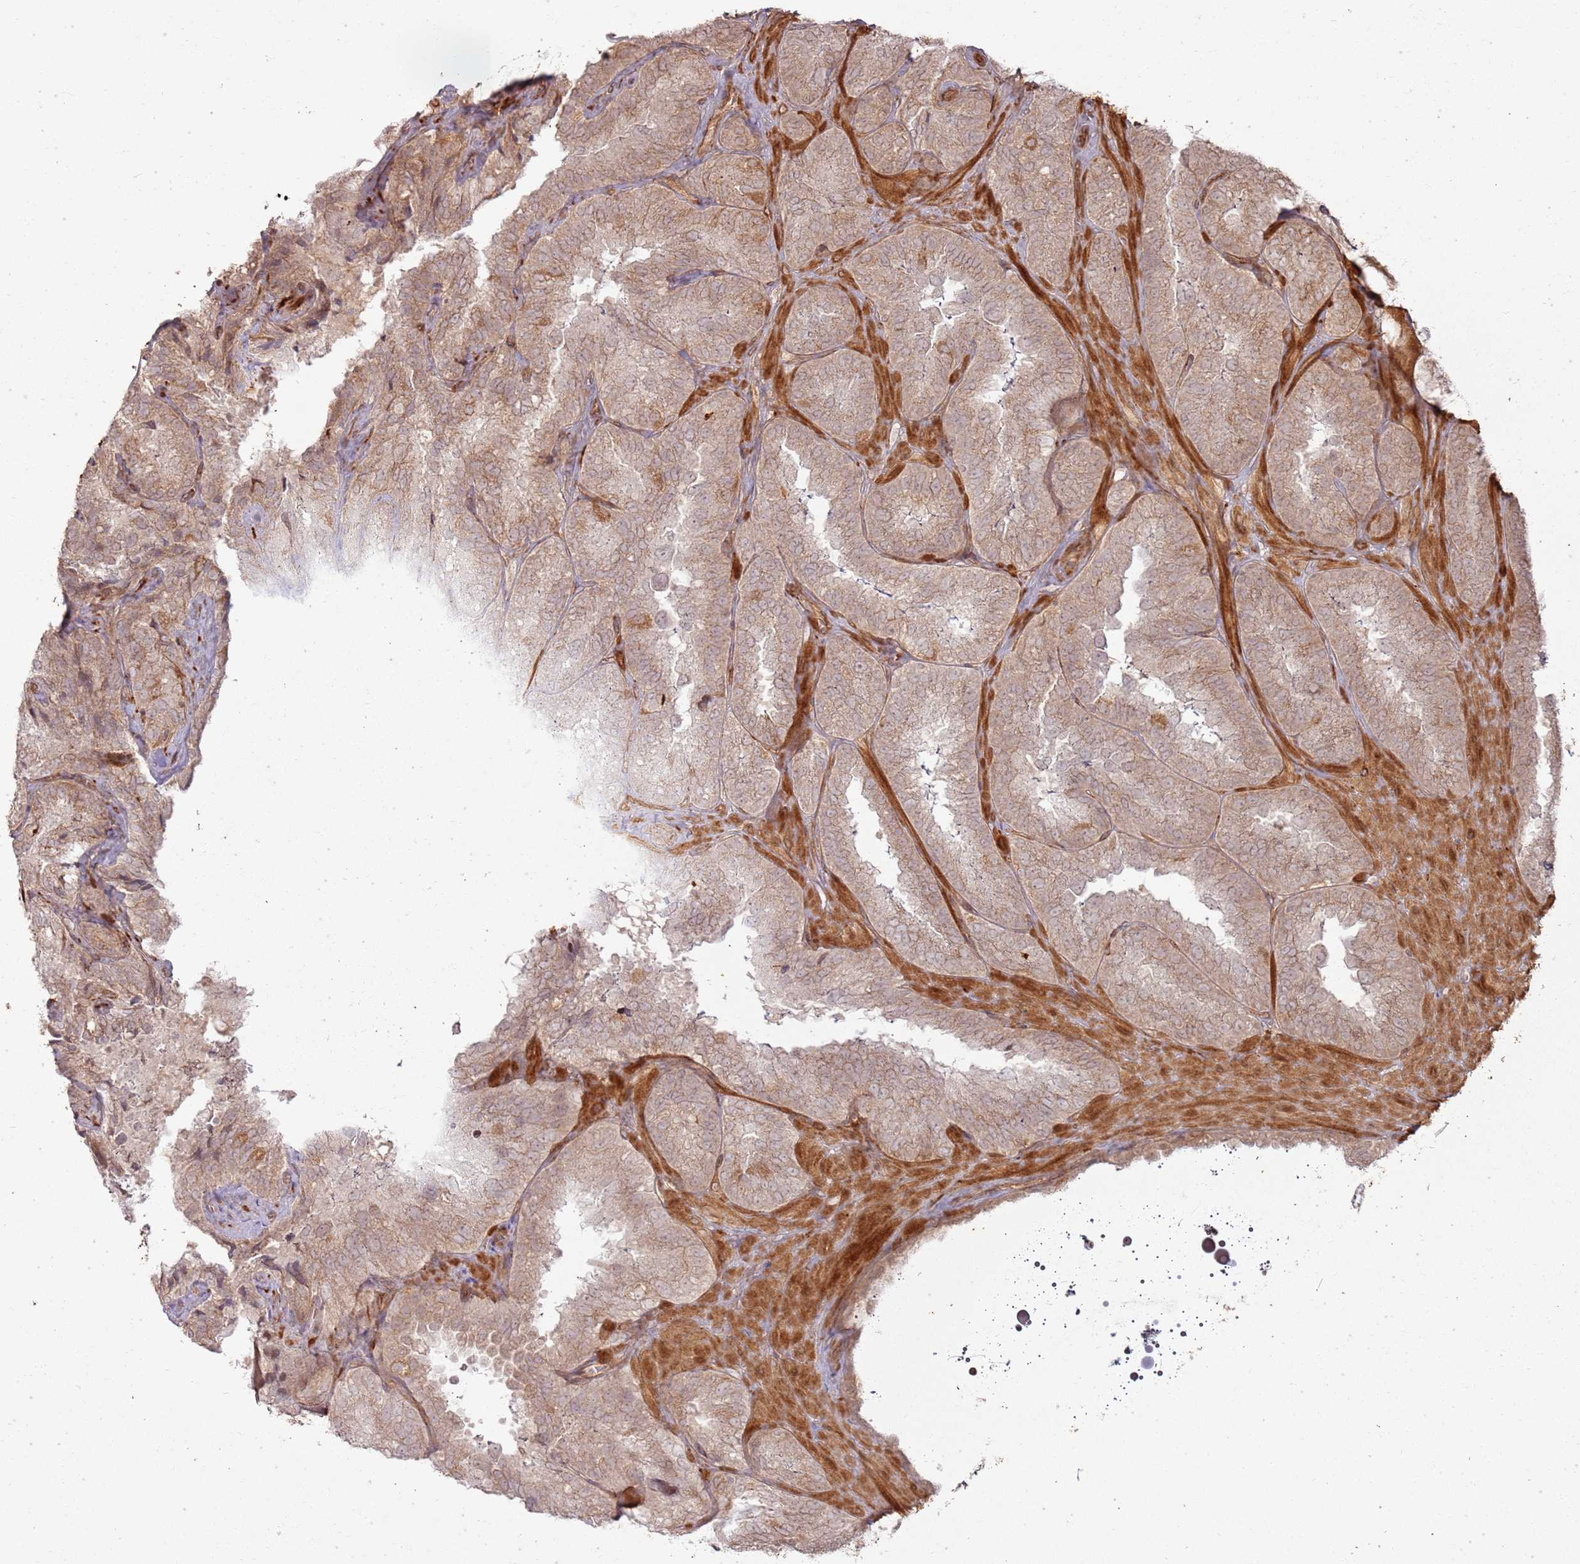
{"staining": {"intensity": "weak", "quantity": "25%-75%", "location": "cytoplasmic/membranous"}, "tissue": "seminal vesicle", "cell_type": "Glandular cells", "image_type": "normal", "snomed": [{"axis": "morphology", "description": "Normal tissue, NOS"}, {"axis": "topography", "description": "Seminal veicle"}], "caption": "Immunohistochemical staining of normal human seminal vesicle shows weak cytoplasmic/membranous protein staining in approximately 25%-75% of glandular cells.", "gene": "ZNF623", "patient": {"sex": "male", "age": 58}}